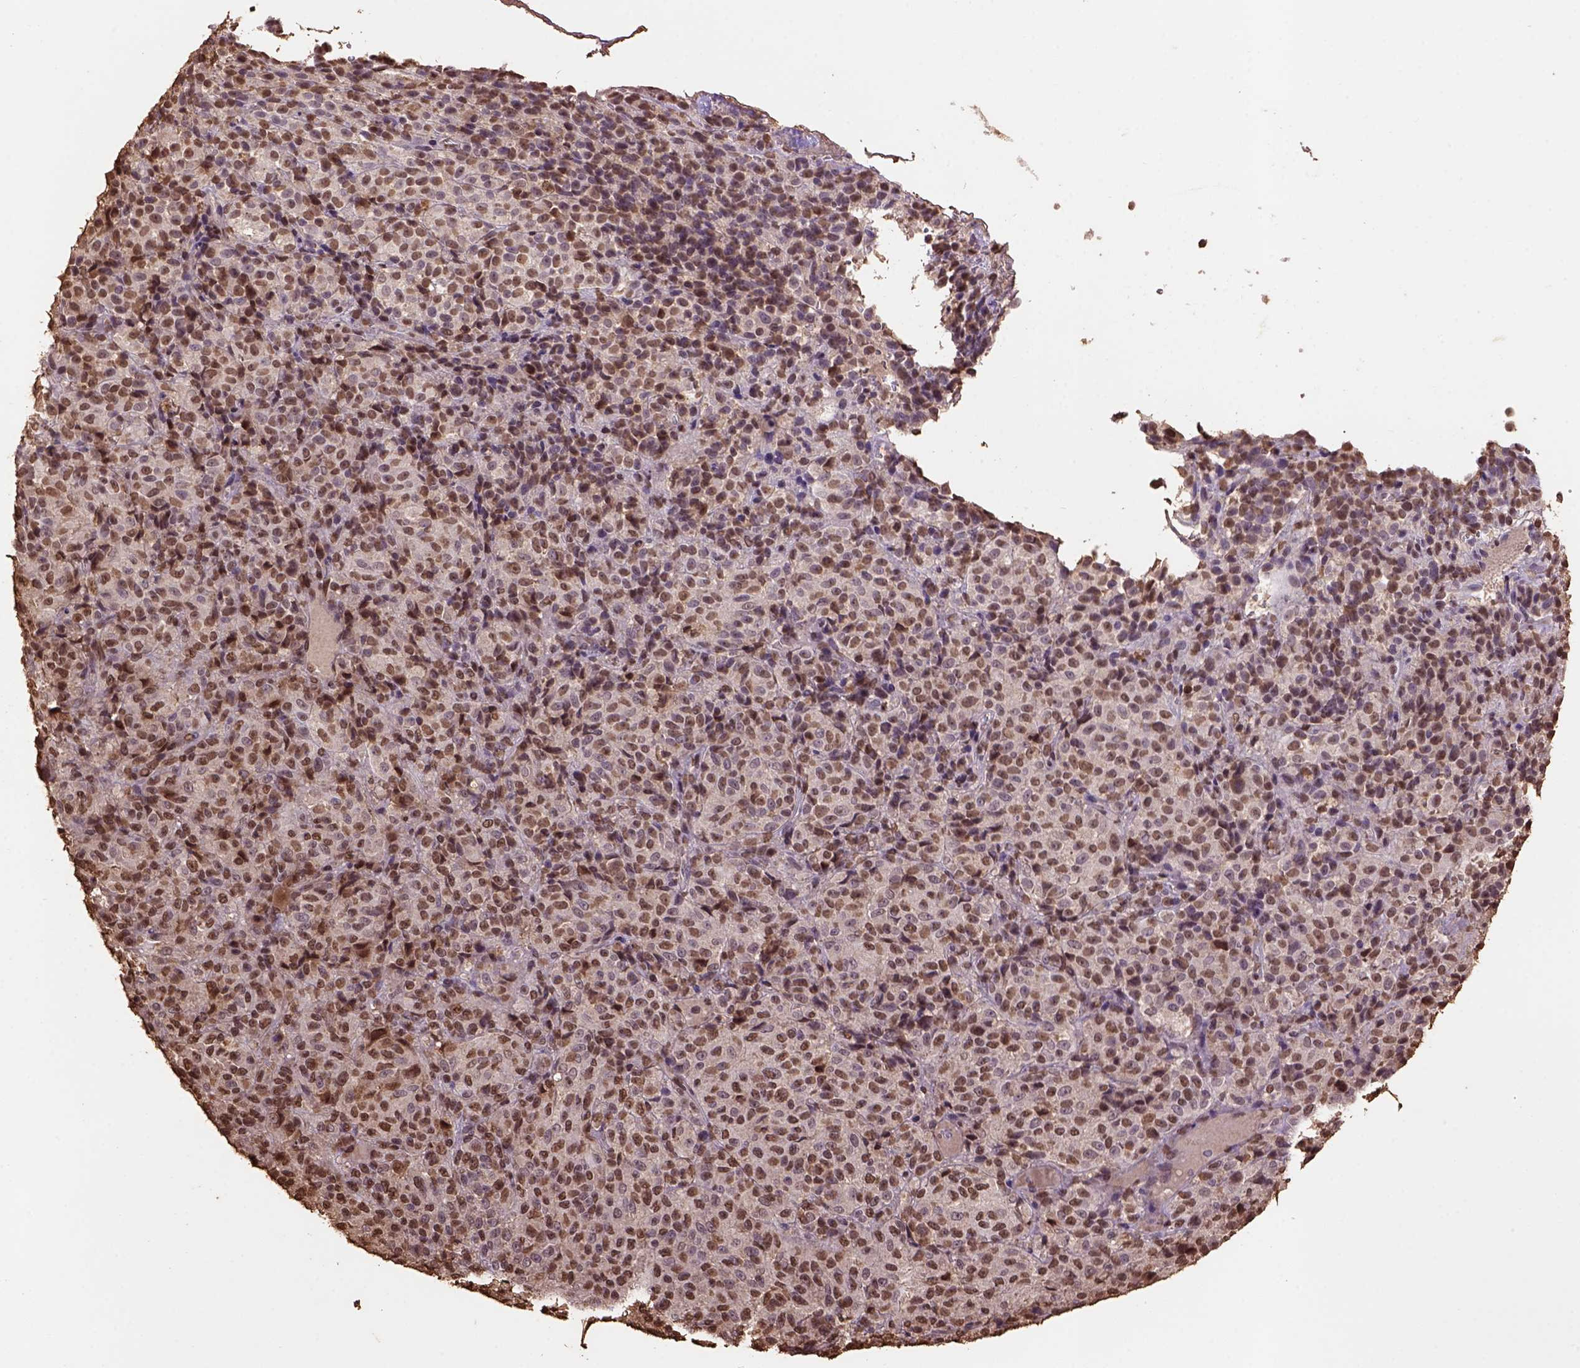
{"staining": {"intensity": "moderate", "quantity": ">75%", "location": "nuclear"}, "tissue": "melanoma", "cell_type": "Tumor cells", "image_type": "cancer", "snomed": [{"axis": "morphology", "description": "Malignant melanoma, Metastatic site"}, {"axis": "topography", "description": "Brain"}], "caption": "High-magnification brightfield microscopy of melanoma stained with DAB (3,3'-diaminobenzidine) (brown) and counterstained with hematoxylin (blue). tumor cells exhibit moderate nuclear staining is present in about>75% of cells. Nuclei are stained in blue.", "gene": "CSTF2T", "patient": {"sex": "female", "age": 56}}